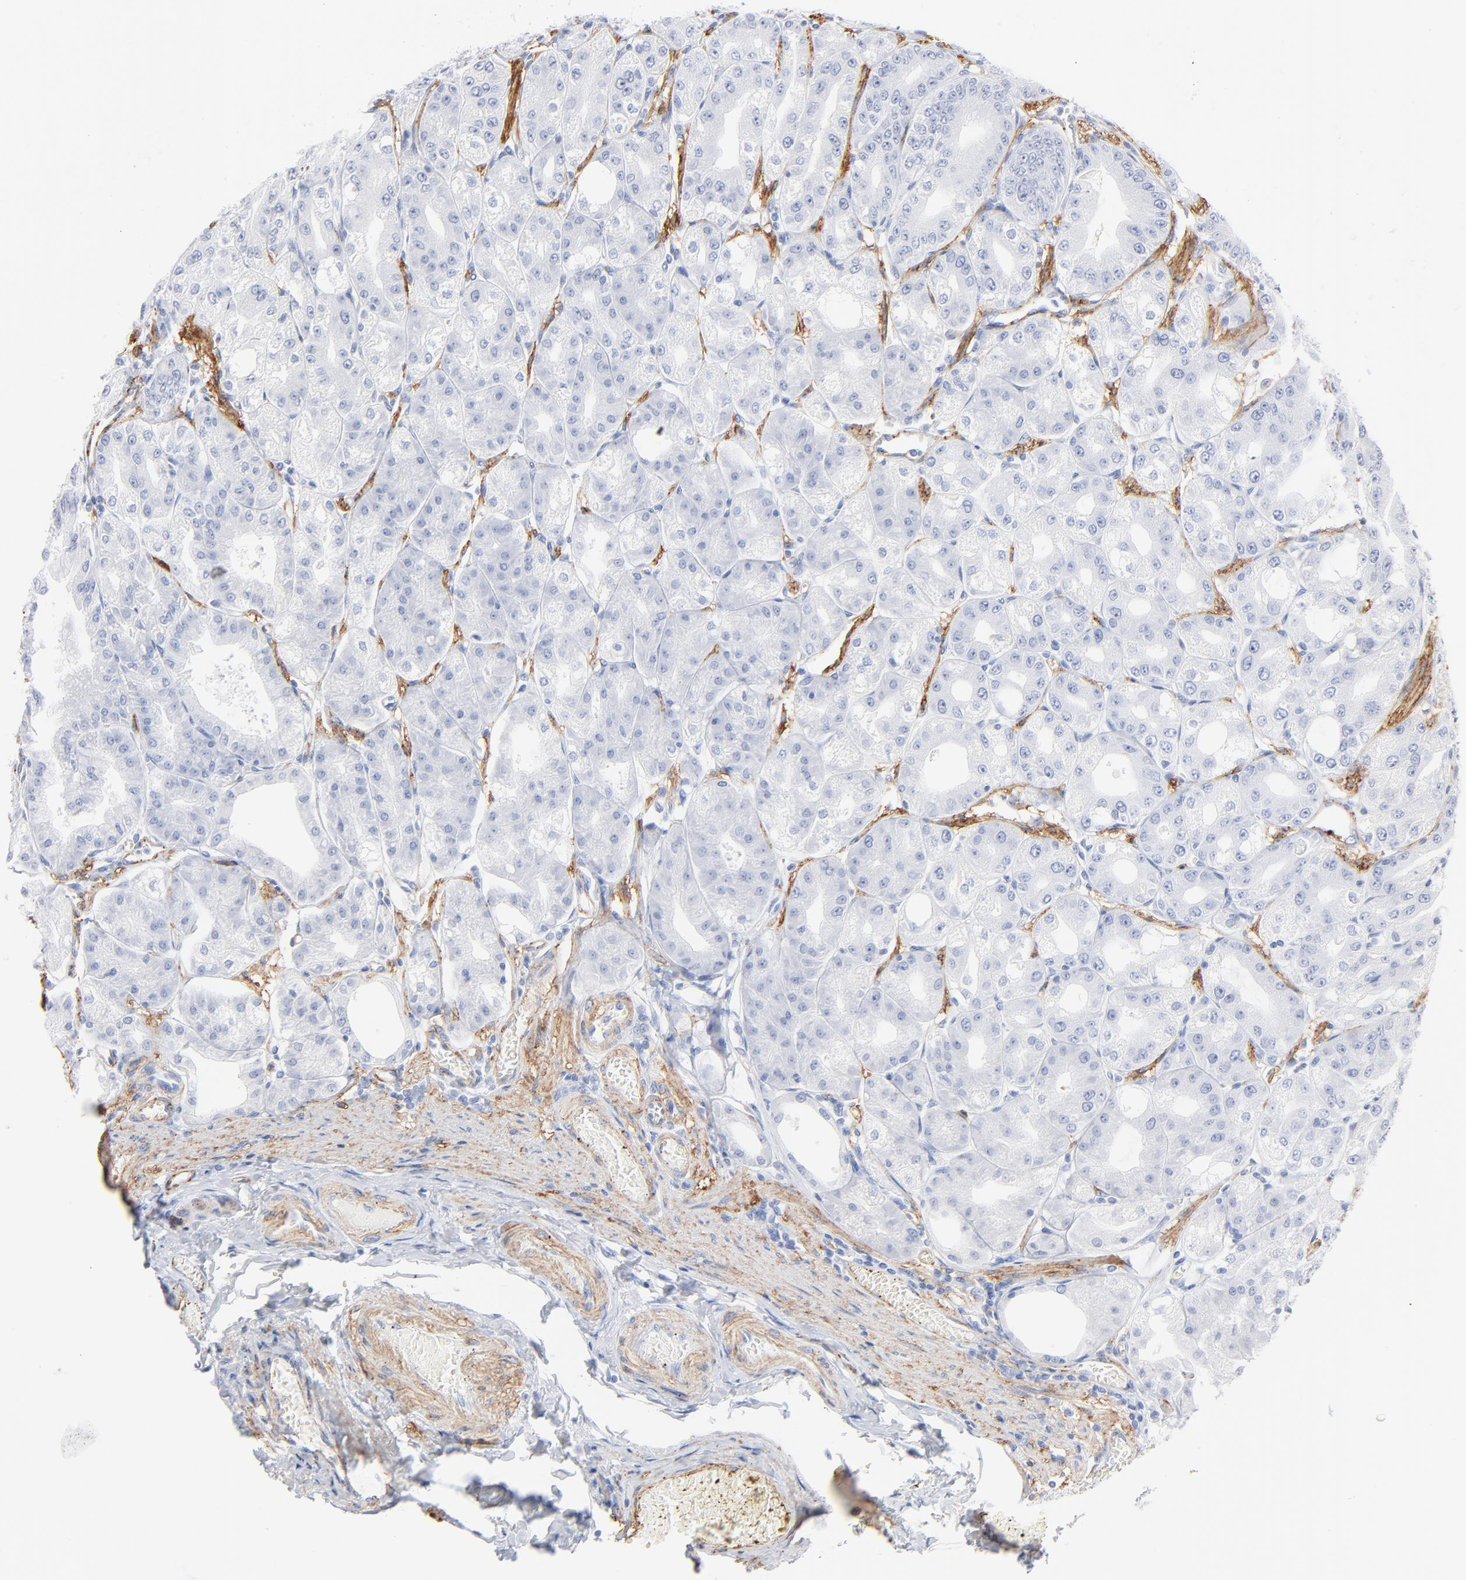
{"staining": {"intensity": "negative", "quantity": "none", "location": "none"}, "tissue": "stomach", "cell_type": "Glandular cells", "image_type": "normal", "snomed": [{"axis": "morphology", "description": "Normal tissue, NOS"}, {"axis": "topography", "description": "Stomach, lower"}], "caption": "The immunohistochemistry (IHC) image has no significant staining in glandular cells of stomach.", "gene": "AGTR1", "patient": {"sex": "male", "age": 71}}